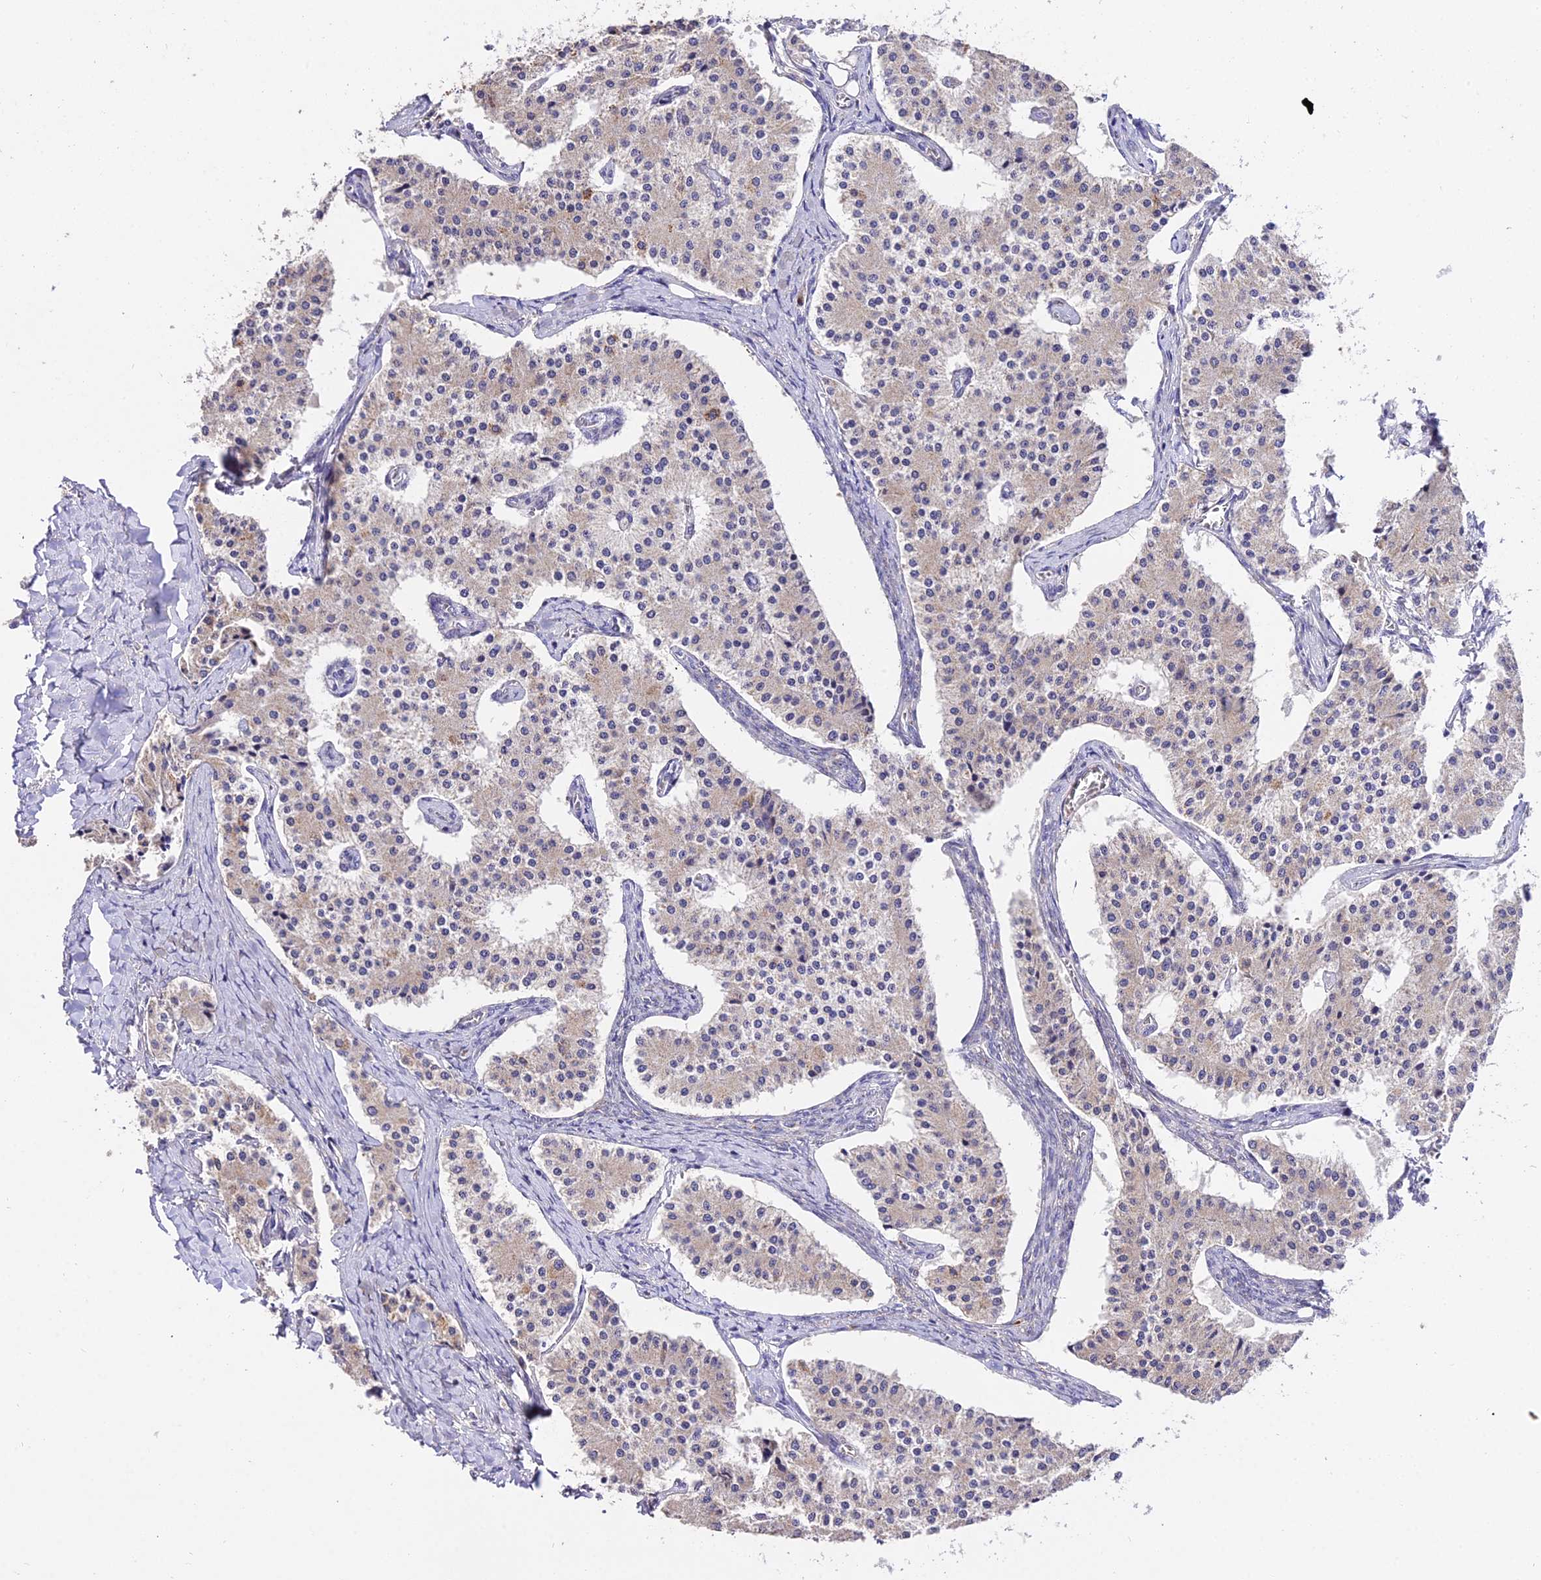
{"staining": {"intensity": "weak", "quantity": "<25%", "location": "cytoplasmic/membranous"}, "tissue": "carcinoid", "cell_type": "Tumor cells", "image_type": "cancer", "snomed": [{"axis": "morphology", "description": "Carcinoid, malignant, NOS"}, {"axis": "topography", "description": "Colon"}], "caption": "Tumor cells show no significant protein expression in carcinoid.", "gene": "WDR5B", "patient": {"sex": "female", "age": 52}}